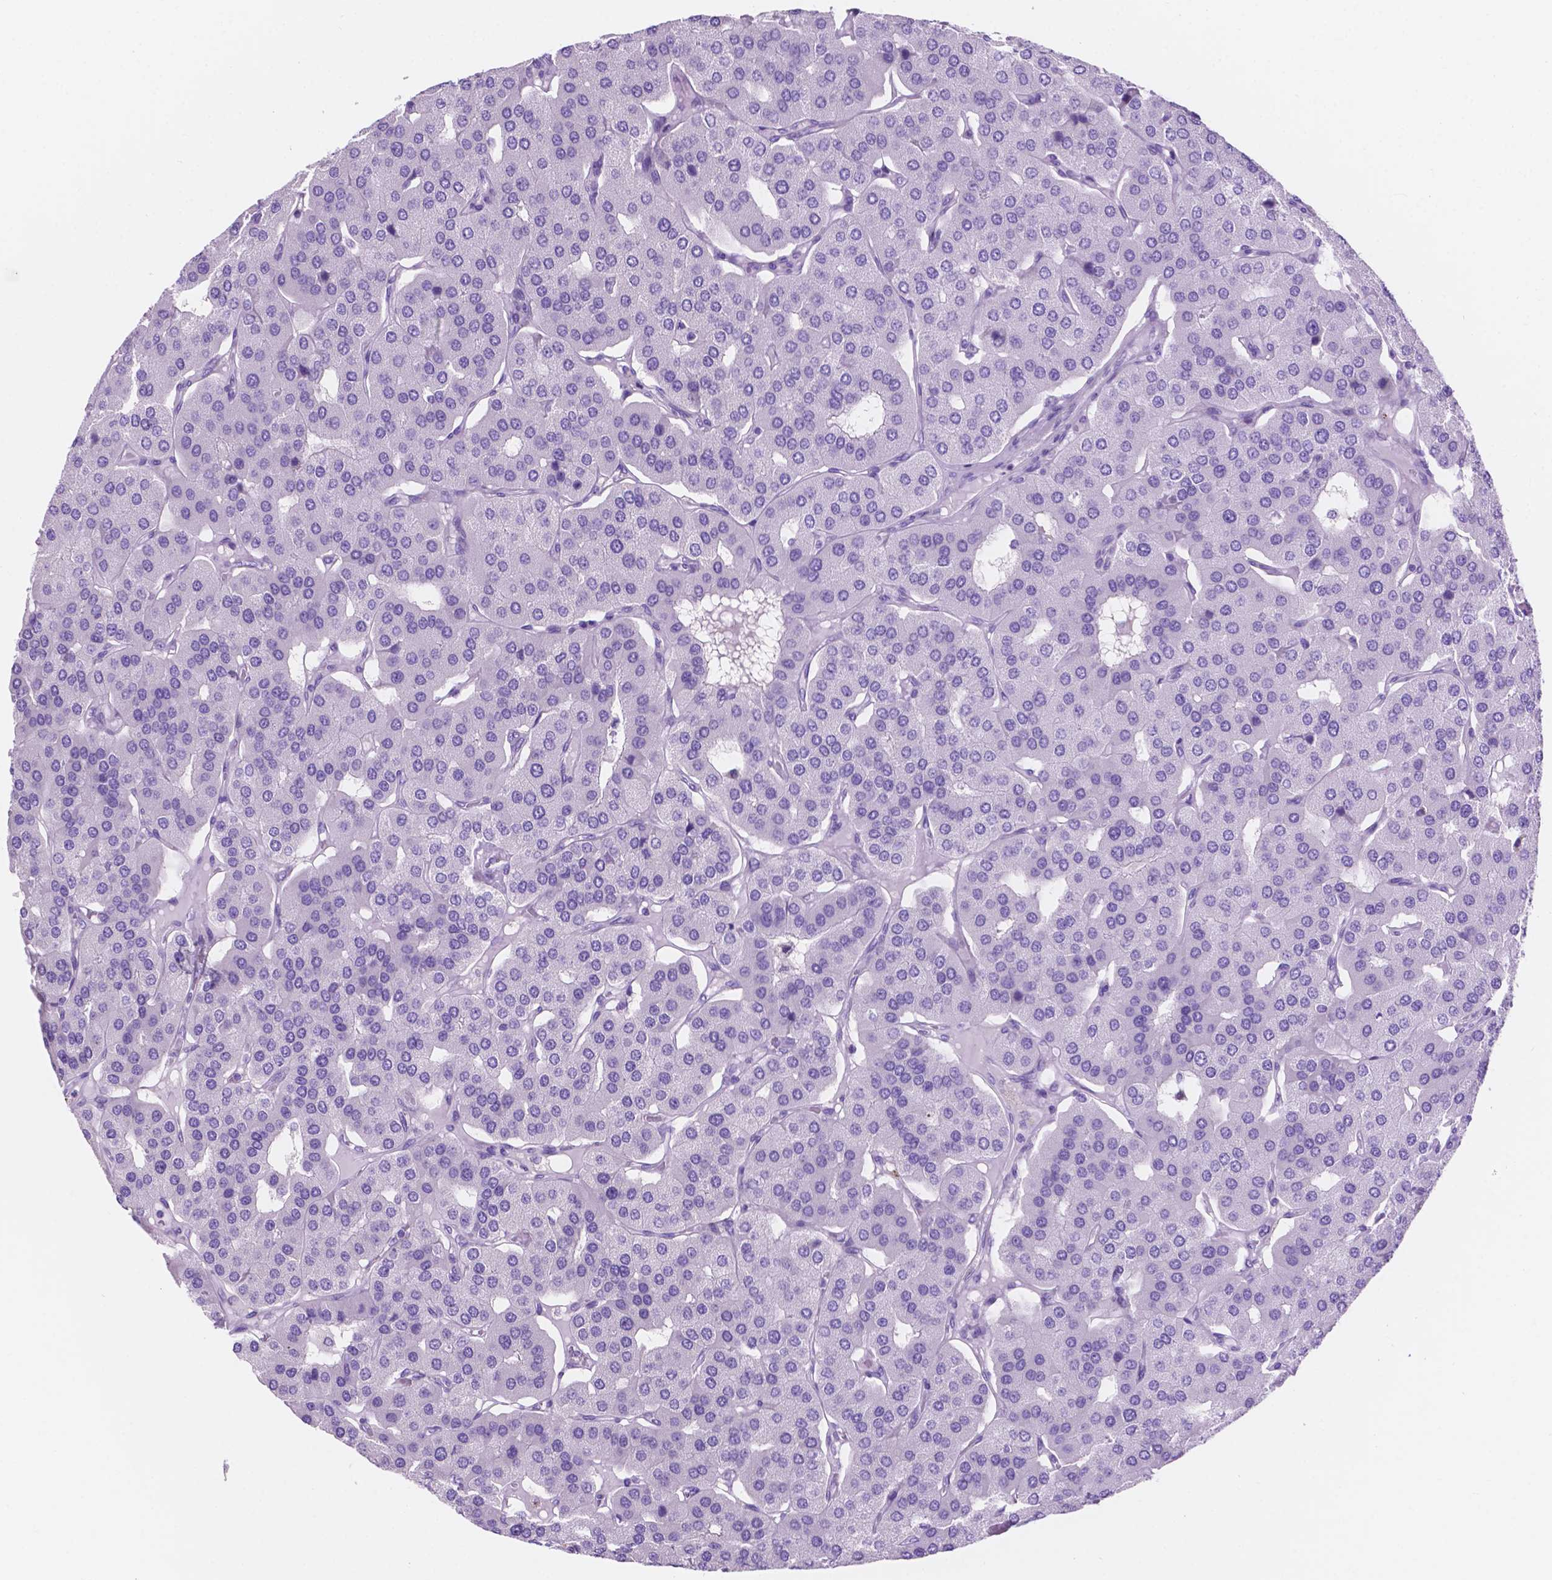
{"staining": {"intensity": "negative", "quantity": "none", "location": "none"}, "tissue": "parathyroid gland", "cell_type": "Glandular cells", "image_type": "normal", "snomed": [{"axis": "morphology", "description": "Normal tissue, NOS"}, {"axis": "morphology", "description": "Adenoma, NOS"}, {"axis": "topography", "description": "Parathyroid gland"}], "caption": "Immunohistochemical staining of unremarkable parathyroid gland exhibits no significant staining in glandular cells. (DAB (3,3'-diaminobenzidine) IHC, high magnification).", "gene": "IGFN1", "patient": {"sex": "female", "age": 86}}